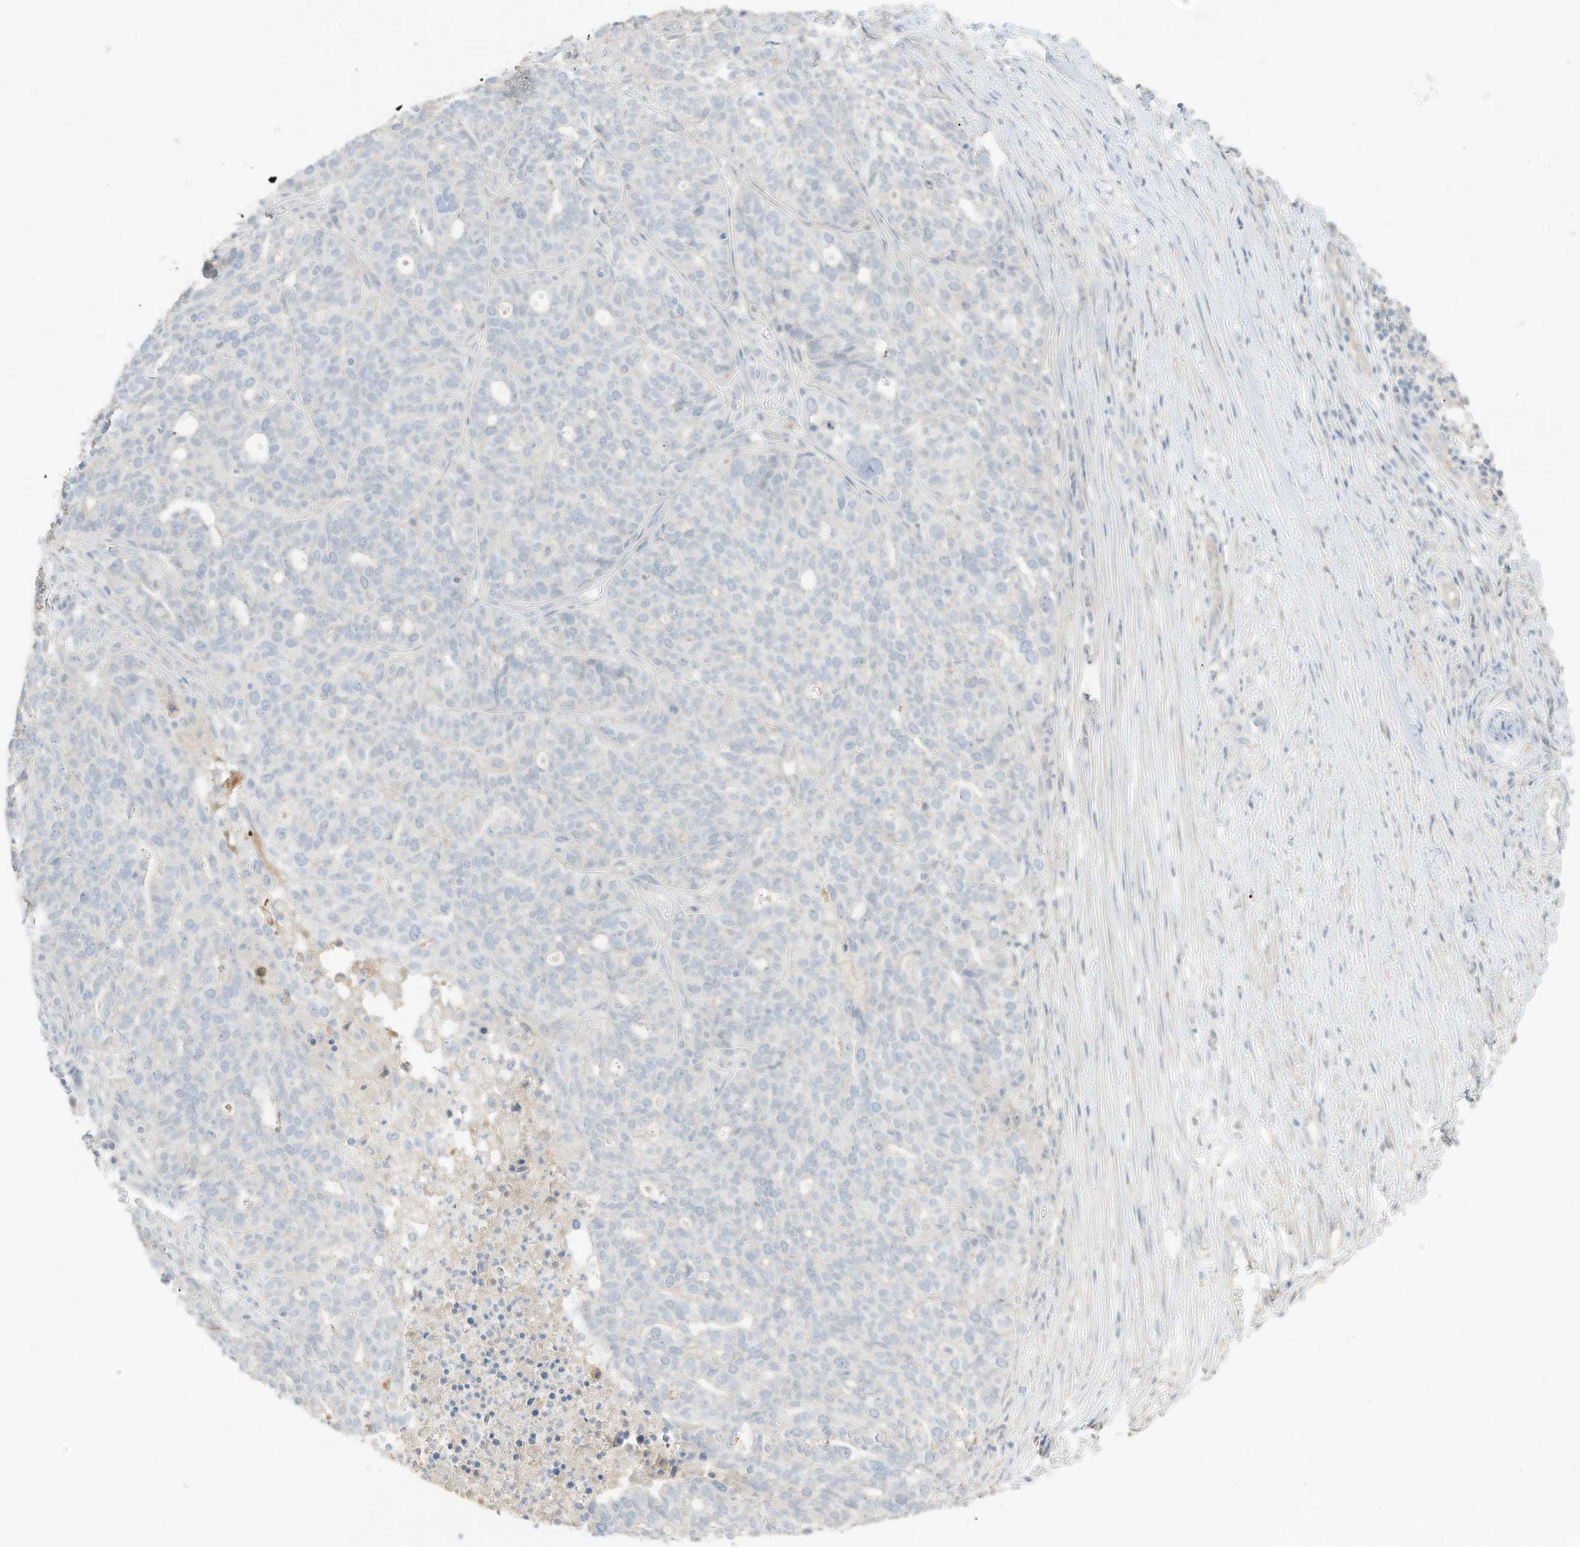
{"staining": {"intensity": "negative", "quantity": "none", "location": "none"}, "tissue": "ovarian cancer", "cell_type": "Tumor cells", "image_type": "cancer", "snomed": [{"axis": "morphology", "description": "Cystadenocarcinoma, serous, NOS"}, {"axis": "topography", "description": "Ovary"}], "caption": "Tumor cells show no significant staining in ovarian cancer (serous cystadenocarcinoma).", "gene": "ZBTB41", "patient": {"sex": "female", "age": 59}}